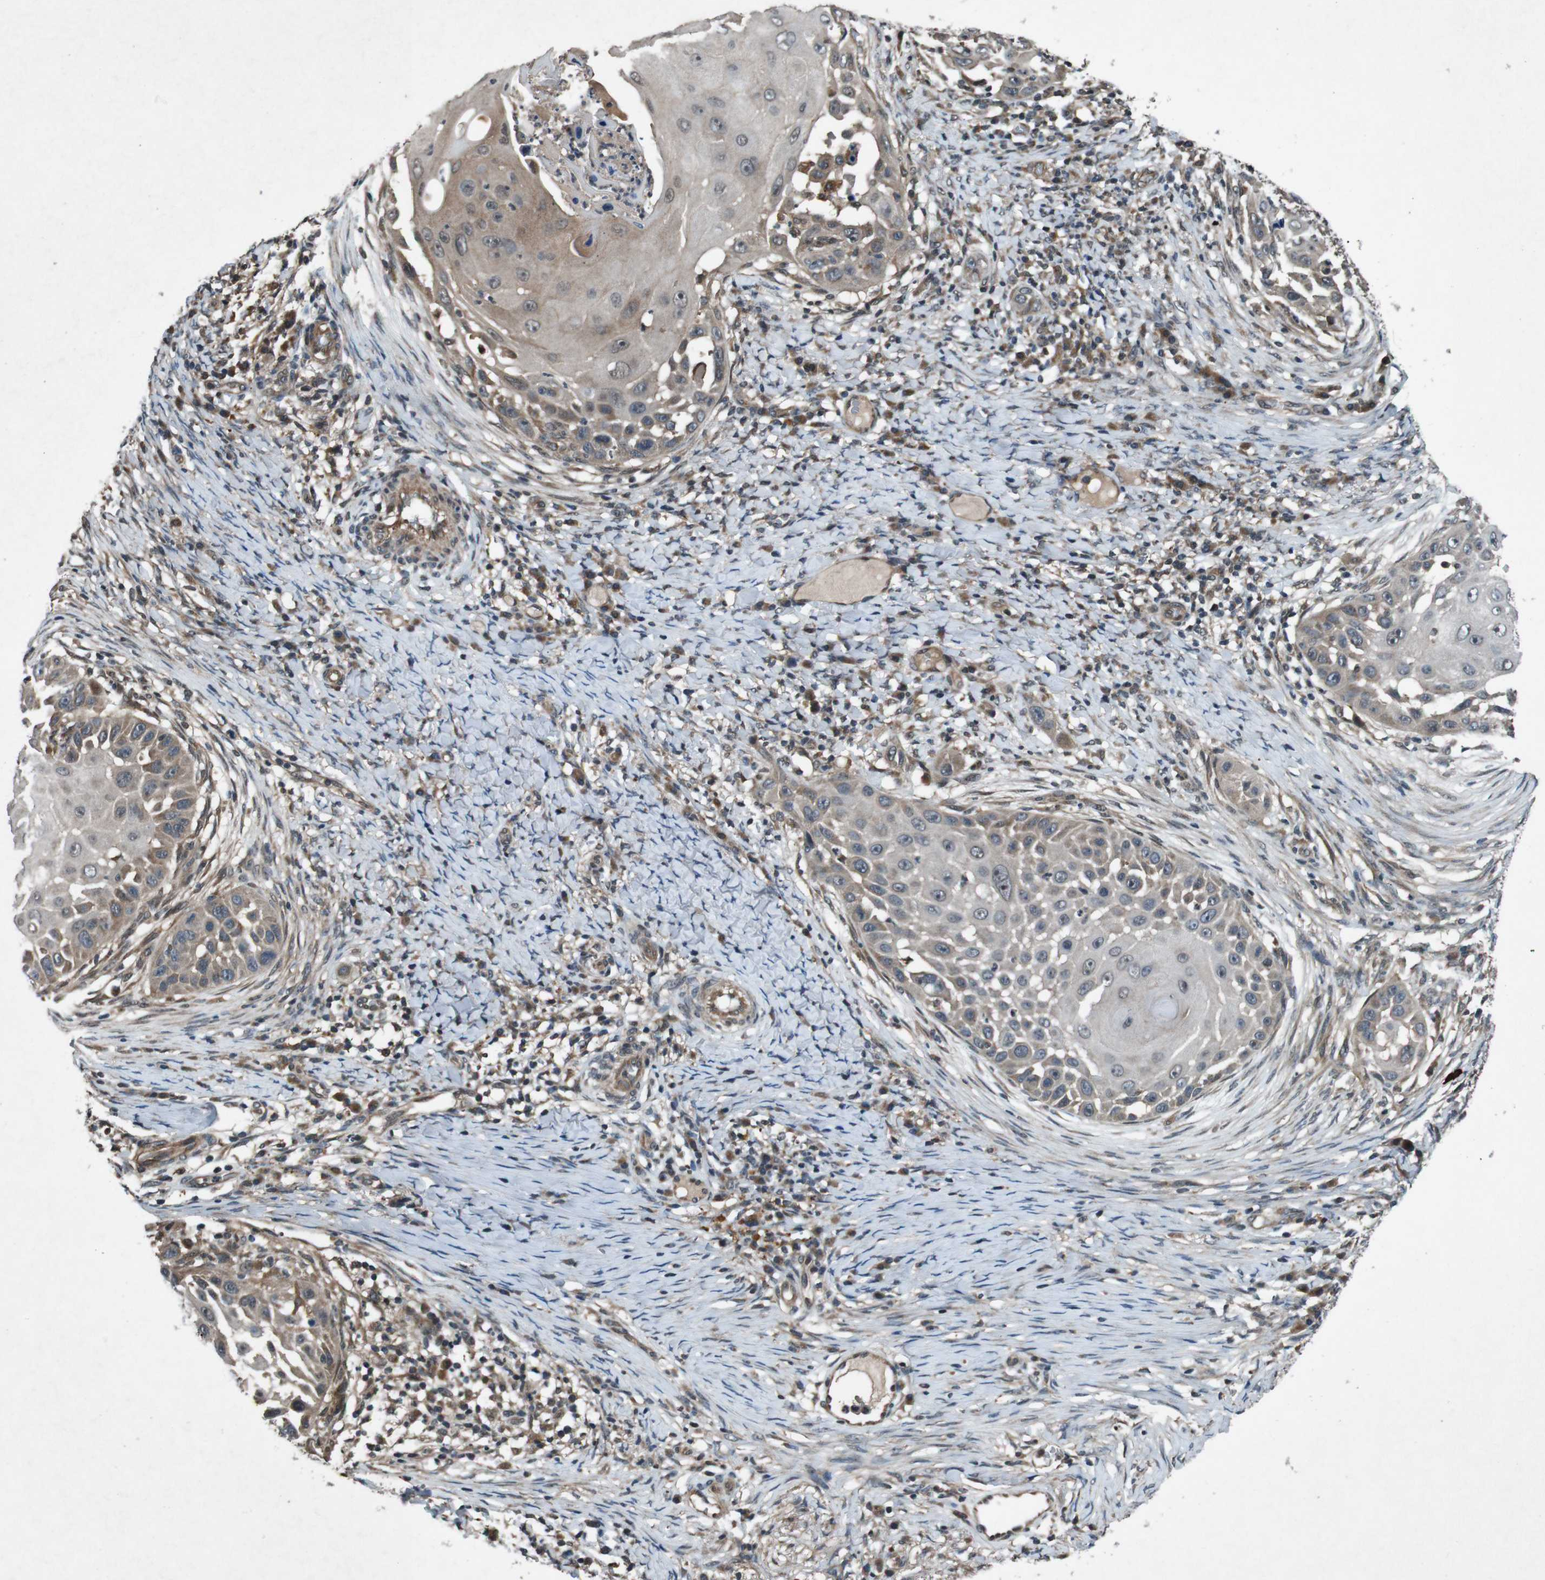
{"staining": {"intensity": "moderate", "quantity": "25%-75%", "location": "cytoplasmic/membranous"}, "tissue": "skin cancer", "cell_type": "Tumor cells", "image_type": "cancer", "snomed": [{"axis": "morphology", "description": "Squamous cell carcinoma, NOS"}, {"axis": "topography", "description": "Skin"}], "caption": "A medium amount of moderate cytoplasmic/membranous positivity is identified in about 25%-75% of tumor cells in skin cancer tissue.", "gene": "SOCS1", "patient": {"sex": "female", "age": 44}}